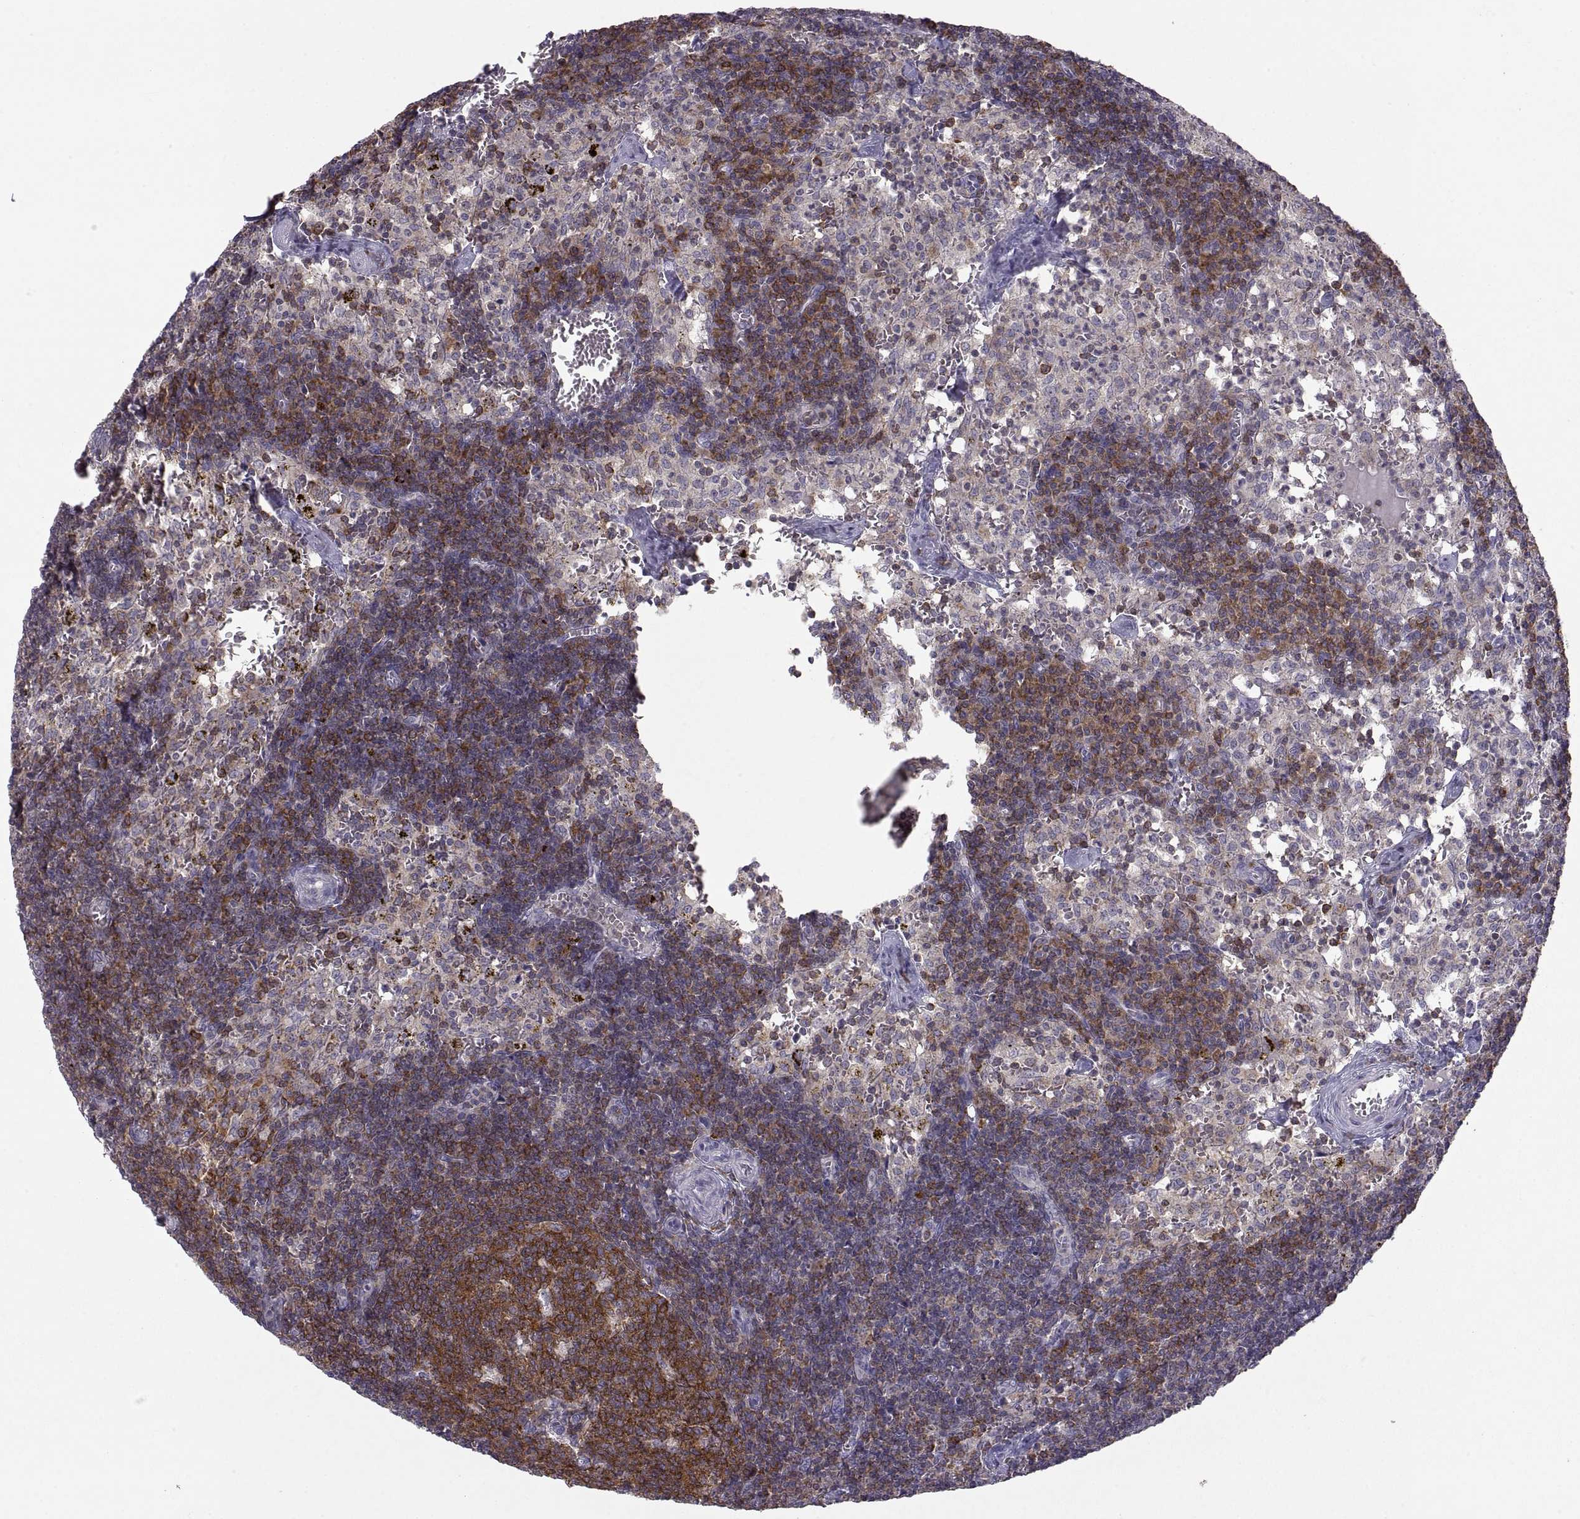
{"staining": {"intensity": "strong", "quantity": ">75%", "location": "cytoplasmic/membranous"}, "tissue": "lymph node", "cell_type": "Germinal center cells", "image_type": "normal", "snomed": [{"axis": "morphology", "description": "Normal tissue, NOS"}, {"axis": "topography", "description": "Lymph node"}], "caption": "Lymph node stained with a brown dye demonstrates strong cytoplasmic/membranous positive staining in approximately >75% of germinal center cells.", "gene": "EZR", "patient": {"sex": "female", "age": 52}}